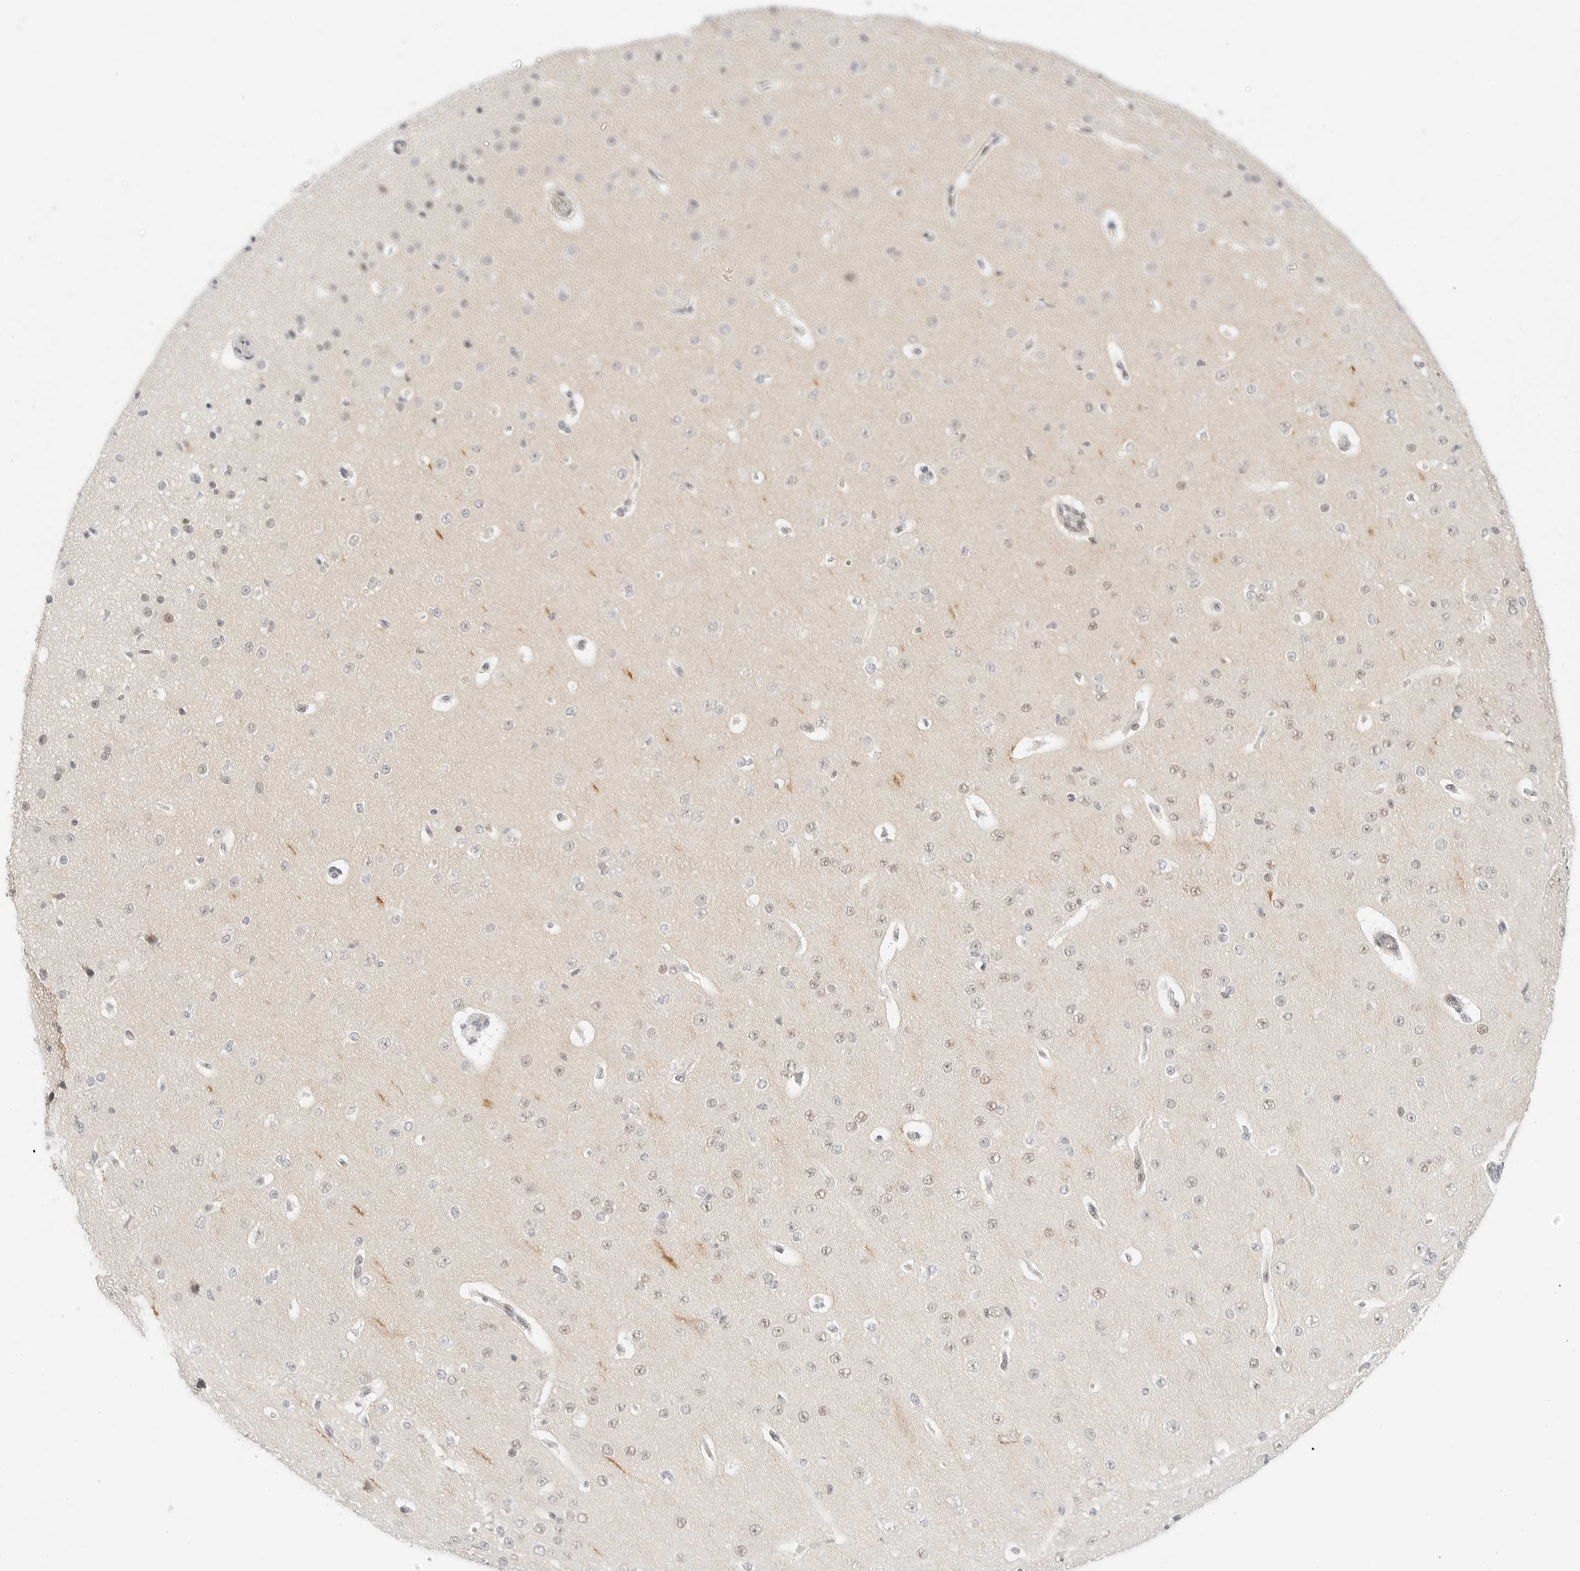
{"staining": {"intensity": "negative", "quantity": "none", "location": "none"}, "tissue": "cerebral cortex", "cell_type": "Endothelial cells", "image_type": "normal", "snomed": [{"axis": "morphology", "description": "Normal tissue, NOS"}, {"axis": "morphology", "description": "Developmental malformation"}, {"axis": "topography", "description": "Cerebral cortex"}], "caption": "Cerebral cortex stained for a protein using immunohistochemistry (IHC) reveals no positivity endothelial cells.", "gene": "XKR4", "patient": {"sex": "female", "age": 30}}